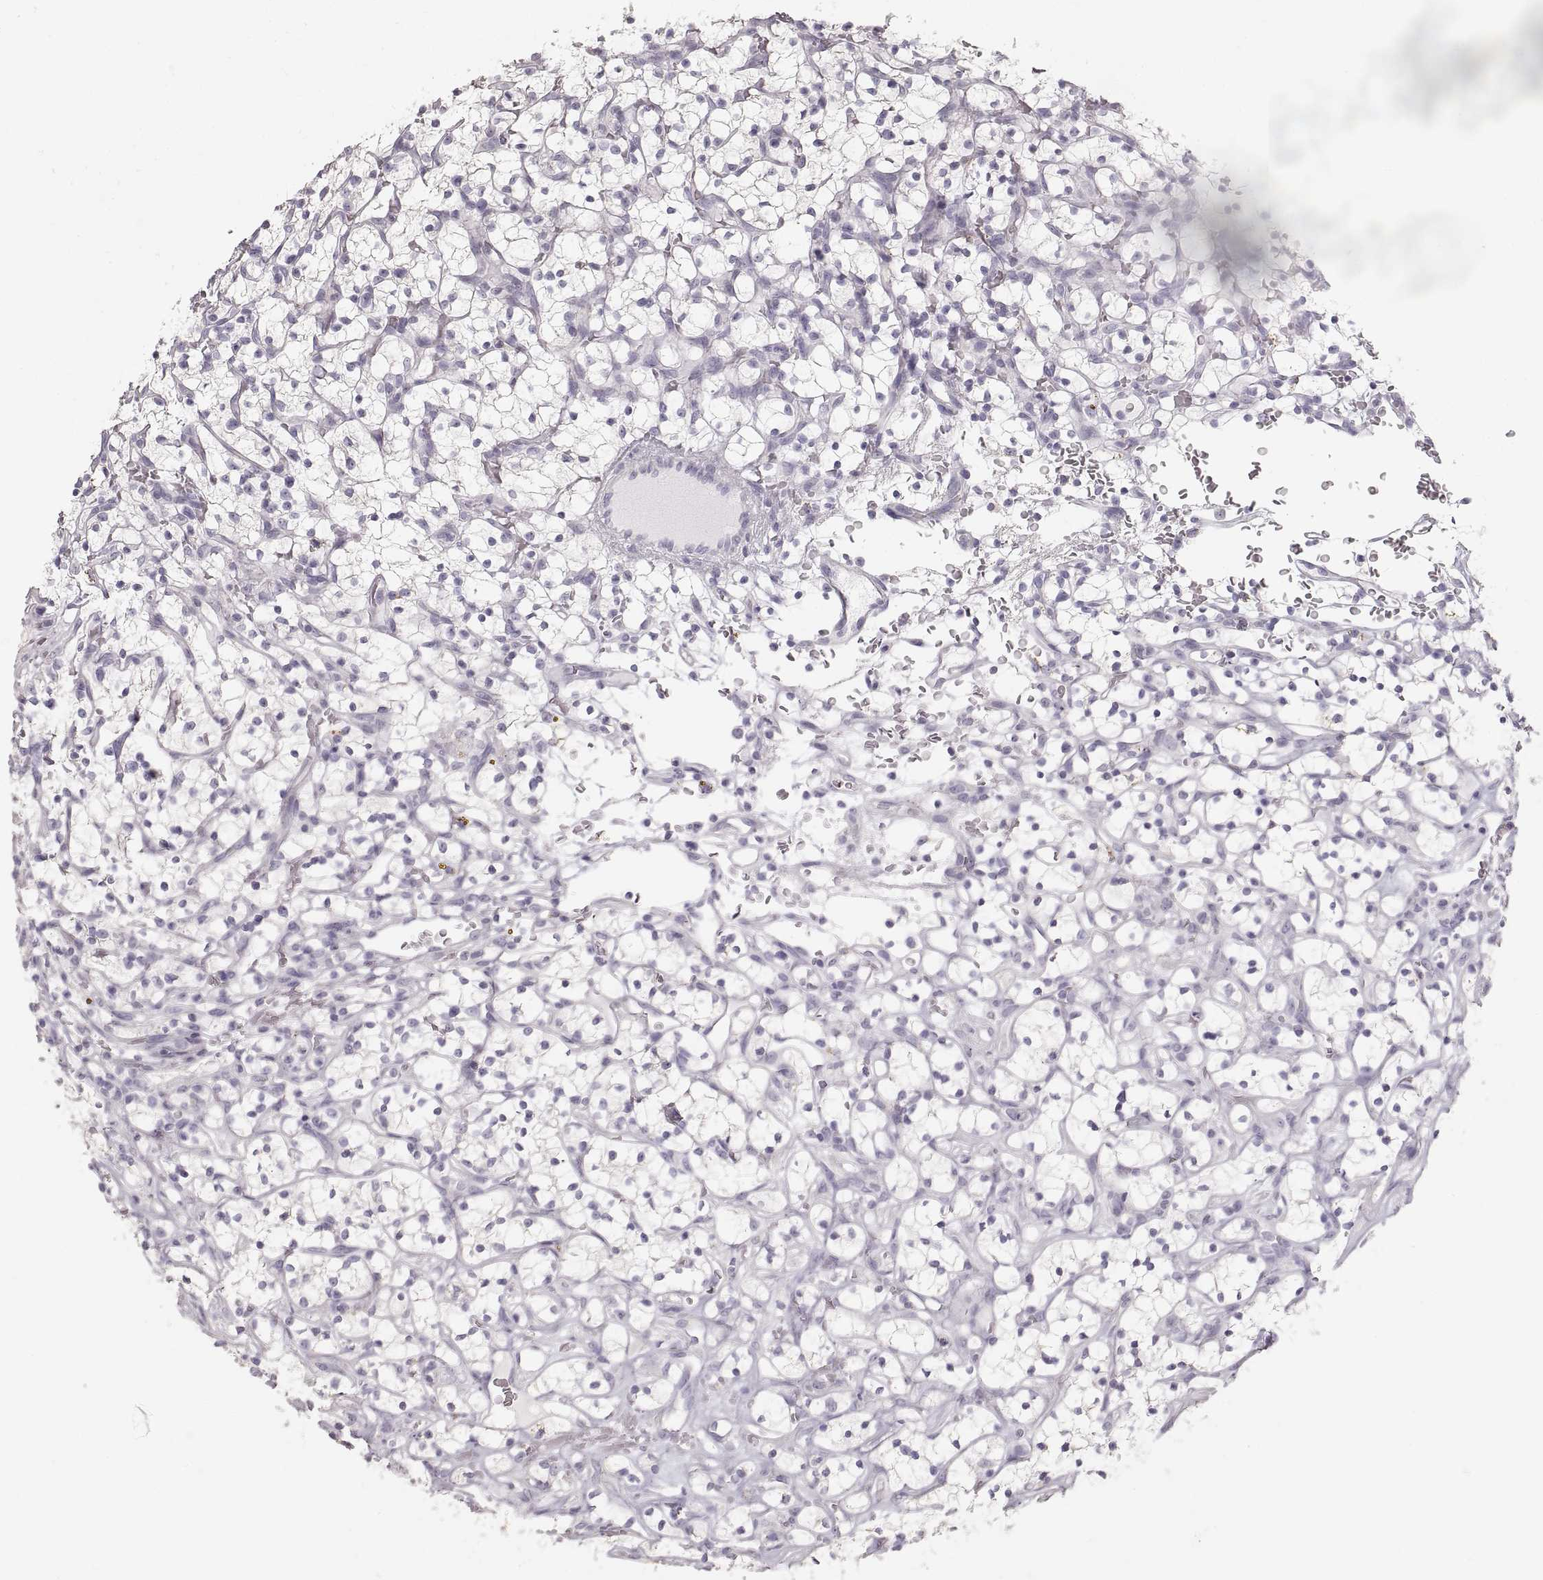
{"staining": {"intensity": "negative", "quantity": "none", "location": "none"}, "tissue": "renal cancer", "cell_type": "Tumor cells", "image_type": "cancer", "snomed": [{"axis": "morphology", "description": "Adenocarcinoma, NOS"}, {"axis": "topography", "description": "Kidney"}], "caption": "Protein analysis of renal cancer reveals no significant staining in tumor cells.", "gene": "ZP3", "patient": {"sex": "female", "age": 64}}